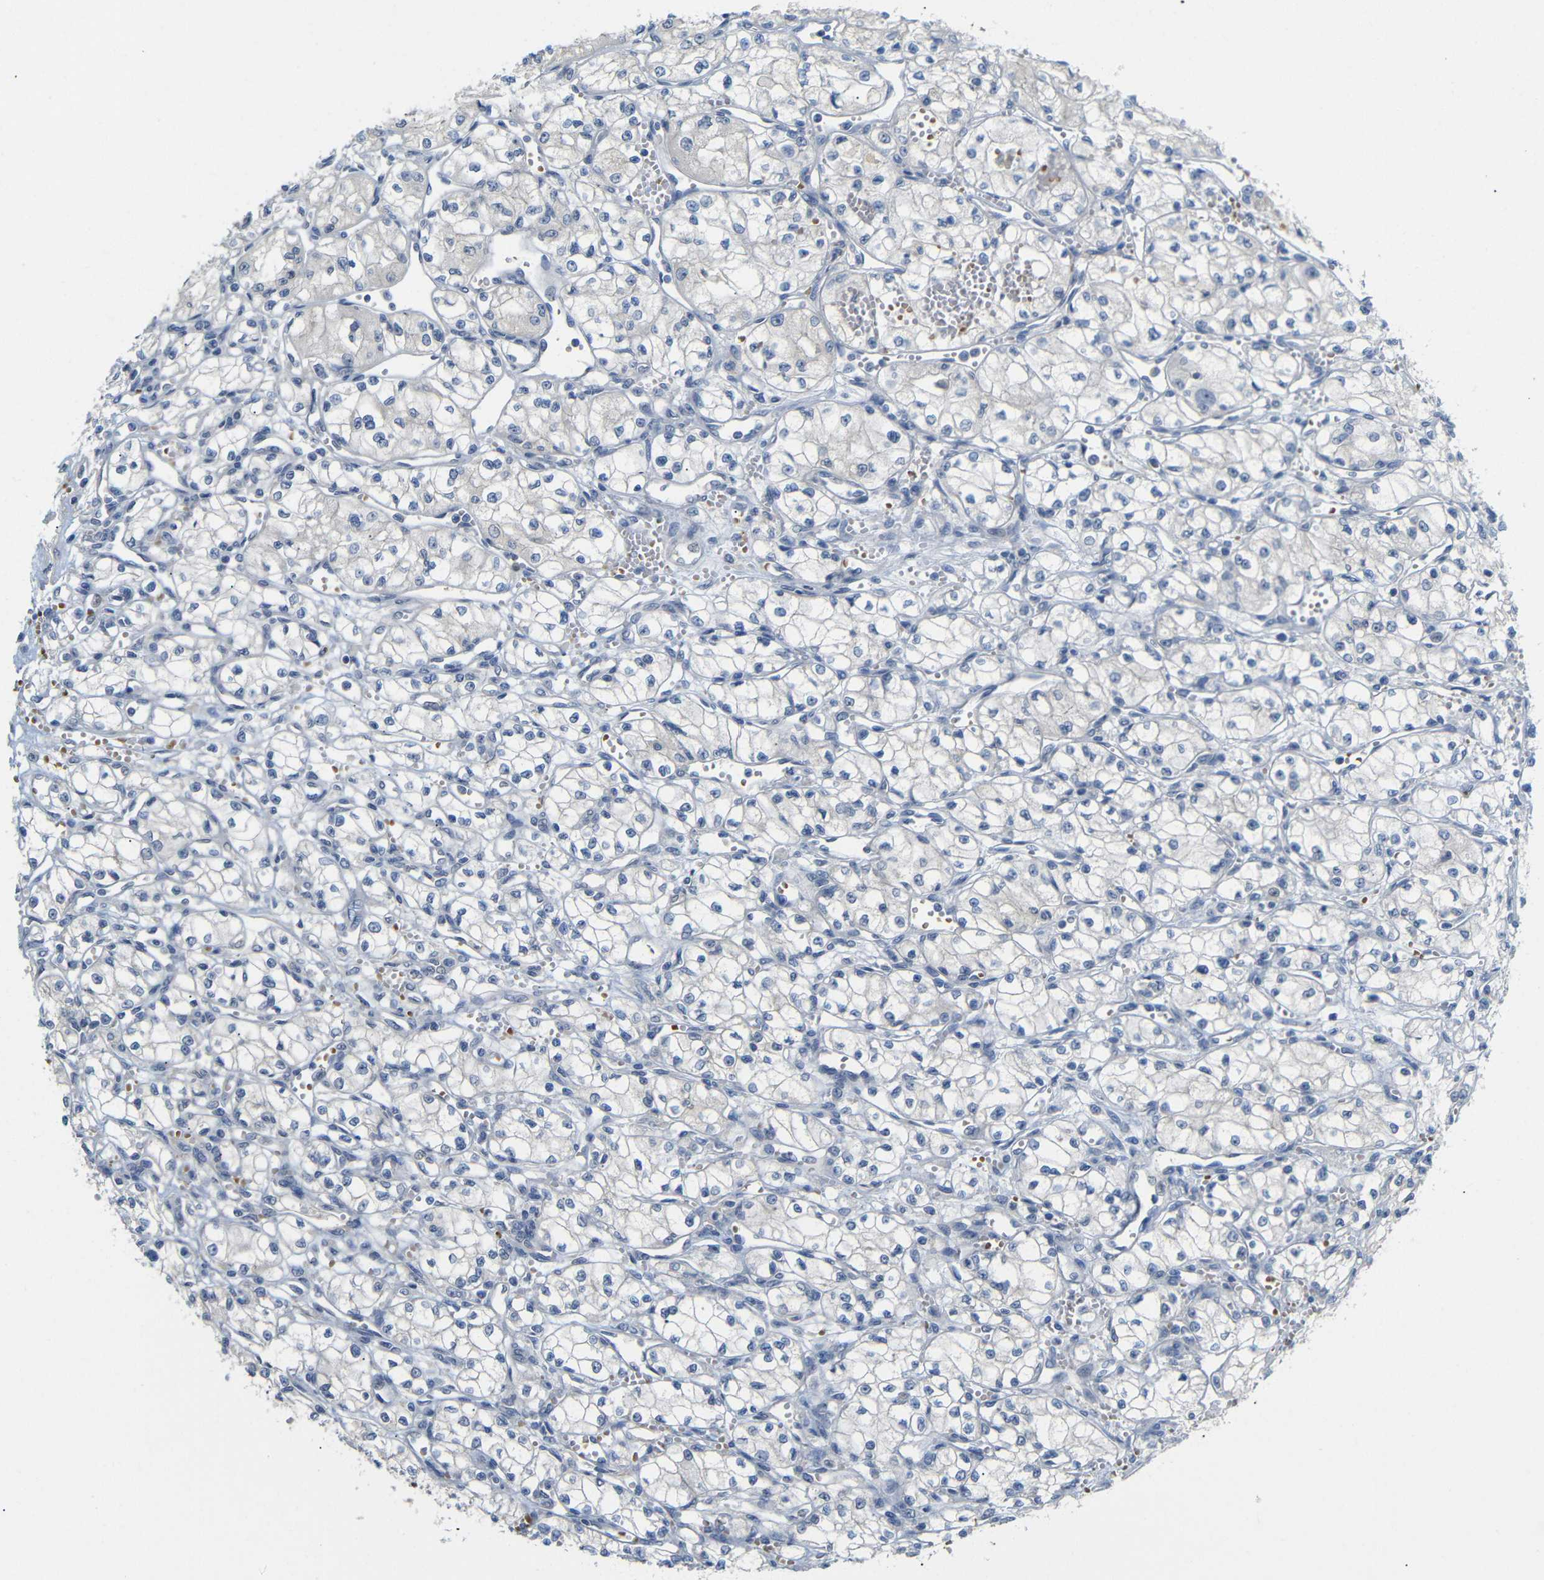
{"staining": {"intensity": "negative", "quantity": "none", "location": "none"}, "tissue": "renal cancer", "cell_type": "Tumor cells", "image_type": "cancer", "snomed": [{"axis": "morphology", "description": "Normal tissue, NOS"}, {"axis": "morphology", "description": "Adenocarcinoma, NOS"}, {"axis": "topography", "description": "Kidney"}], "caption": "Adenocarcinoma (renal) was stained to show a protein in brown. There is no significant staining in tumor cells.", "gene": "TBC1D32", "patient": {"sex": "male", "age": 59}}